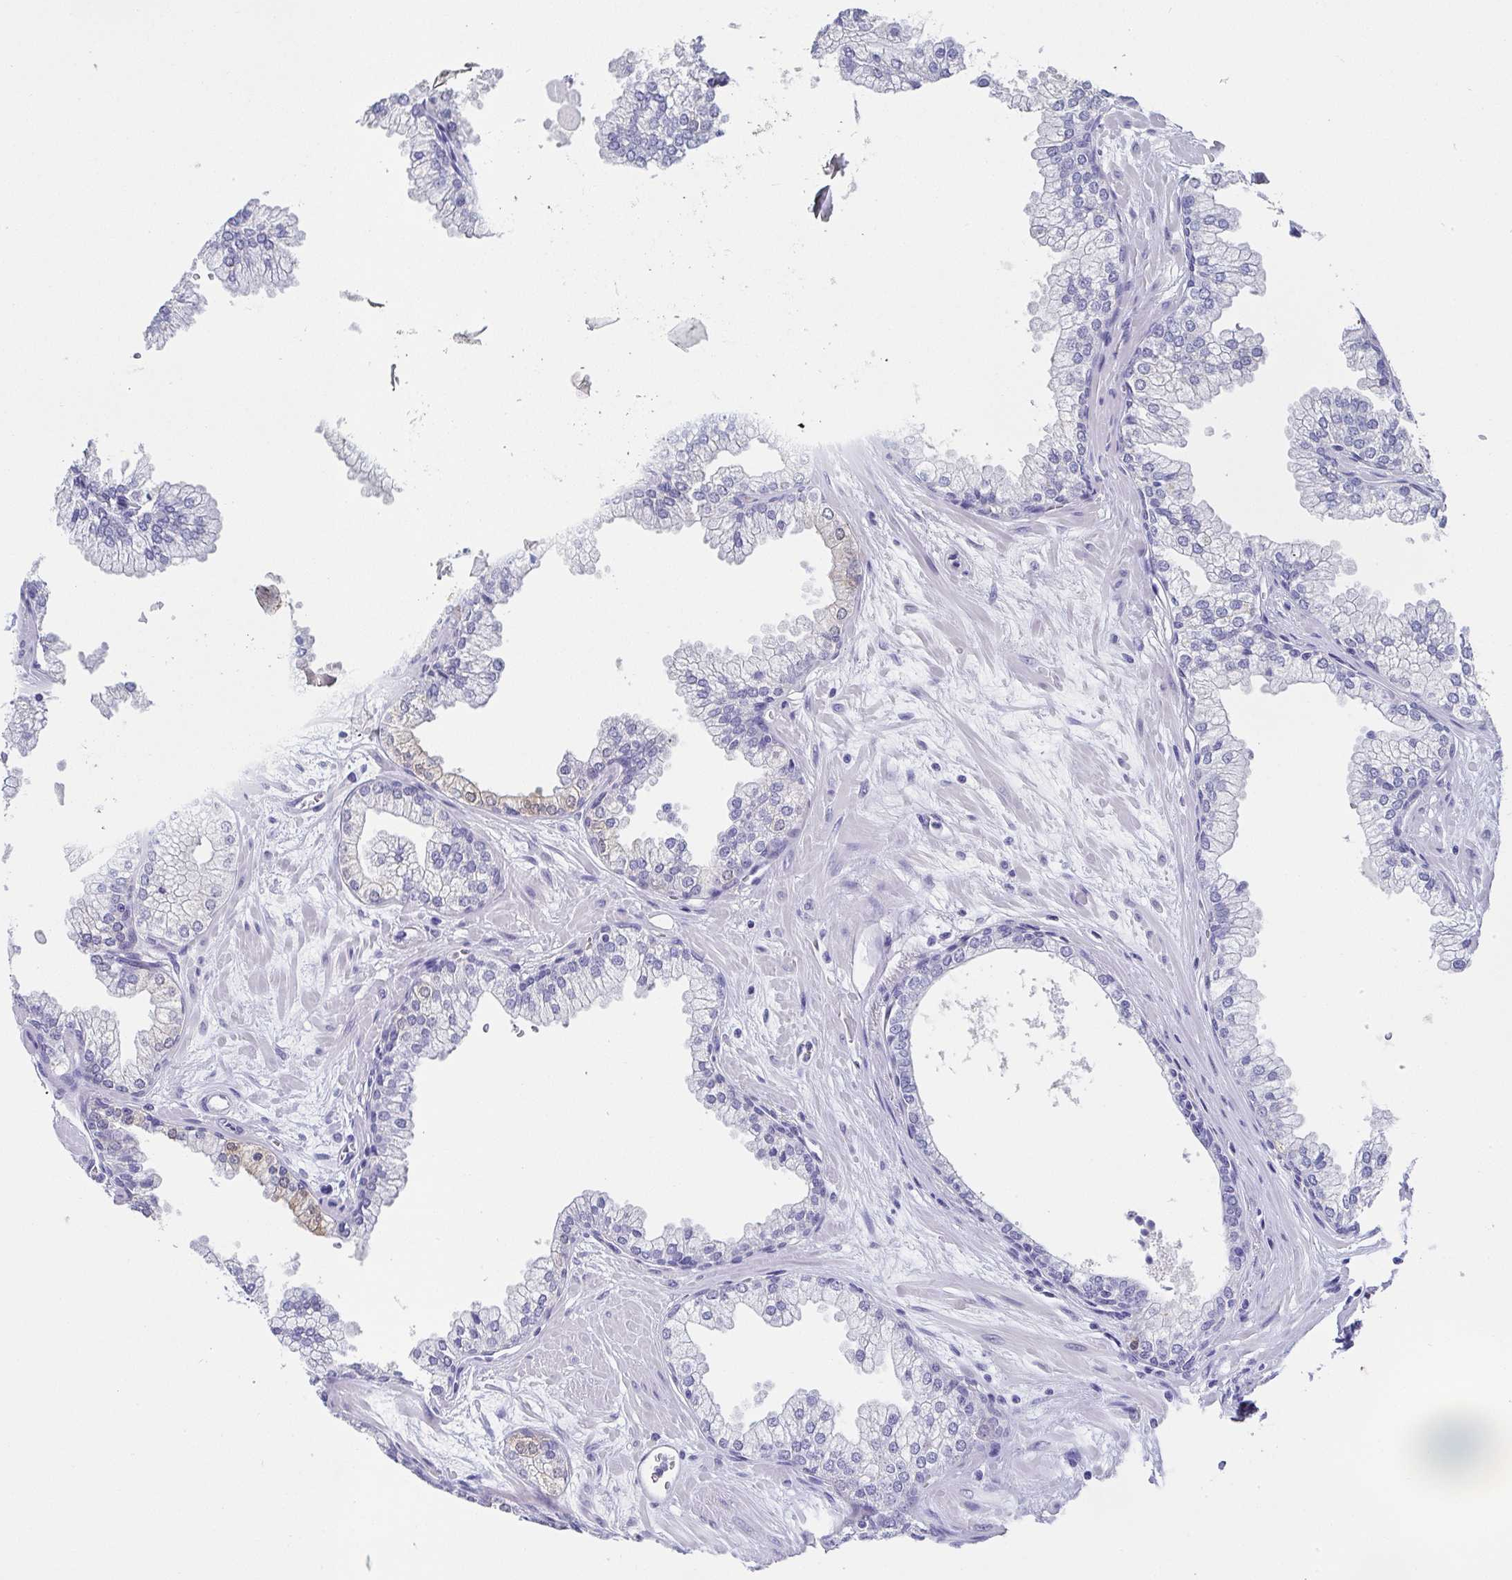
{"staining": {"intensity": "negative", "quantity": "none", "location": "none"}, "tissue": "prostate", "cell_type": "Glandular cells", "image_type": "normal", "snomed": [{"axis": "morphology", "description": "Normal tissue, NOS"}, {"axis": "topography", "description": "Prostate"}, {"axis": "topography", "description": "Peripheral nerve tissue"}], "caption": "The photomicrograph shows no significant expression in glandular cells of prostate. Brightfield microscopy of IHC stained with DAB (3,3'-diaminobenzidine) (brown) and hematoxylin (blue), captured at high magnification.", "gene": "SCGN", "patient": {"sex": "male", "age": 61}}